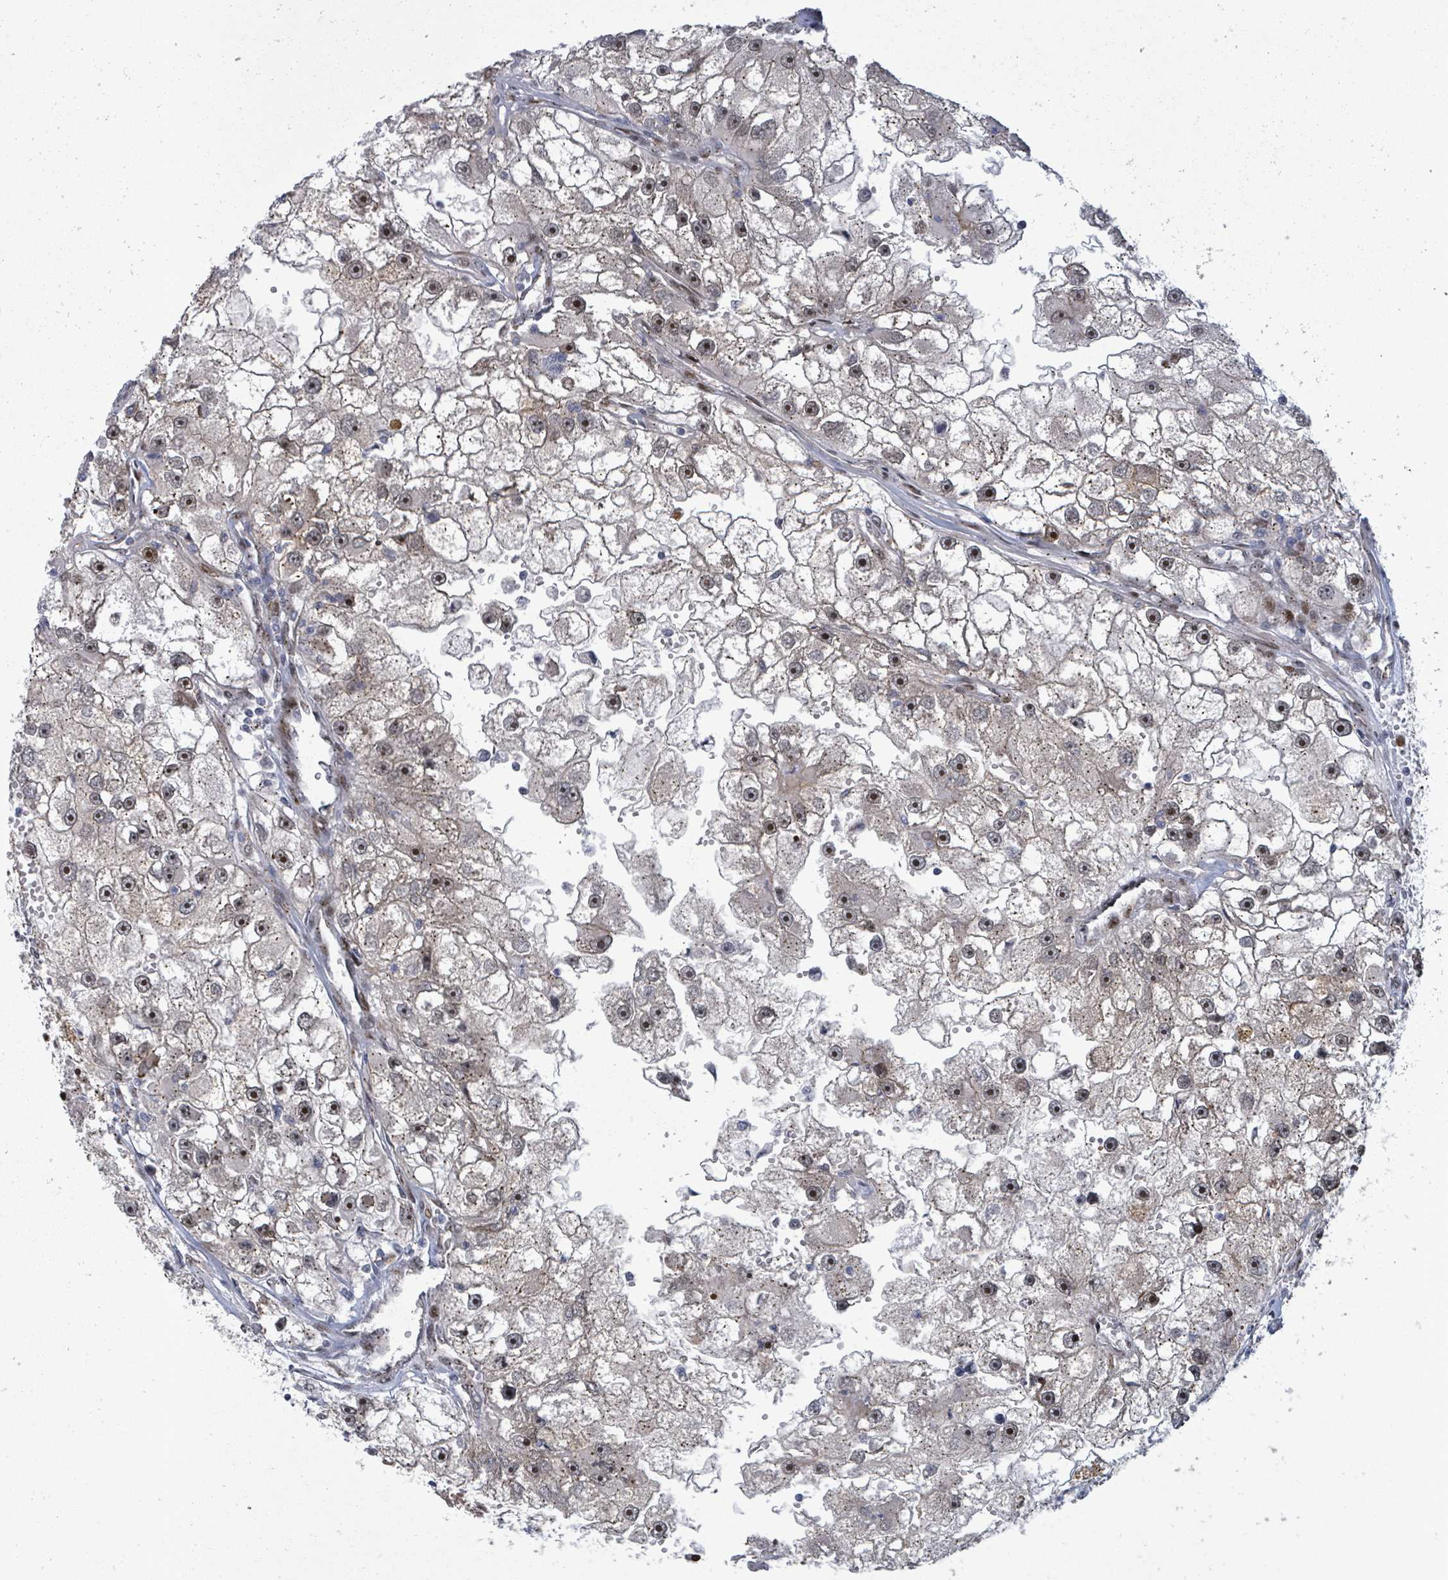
{"staining": {"intensity": "moderate", "quantity": "<25%", "location": "cytoplasmic/membranous,nuclear"}, "tissue": "renal cancer", "cell_type": "Tumor cells", "image_type": "cancer", "snomed": [{"axis": "morphology", "description": "Adenocarcinoma, NOS"}, {"axis": "topography", "description": "Kidney"}], "caption": "Immunohistochemistry of renal adenocarcinoma exhibits low levels of moderate cytoplasmic/membranous and nuclear positivity in approximately <25% of tumor cells. Nuclei are stained in blue.", "gene": "TUSC1", "patient": {"sex": "male", "age": 63}}